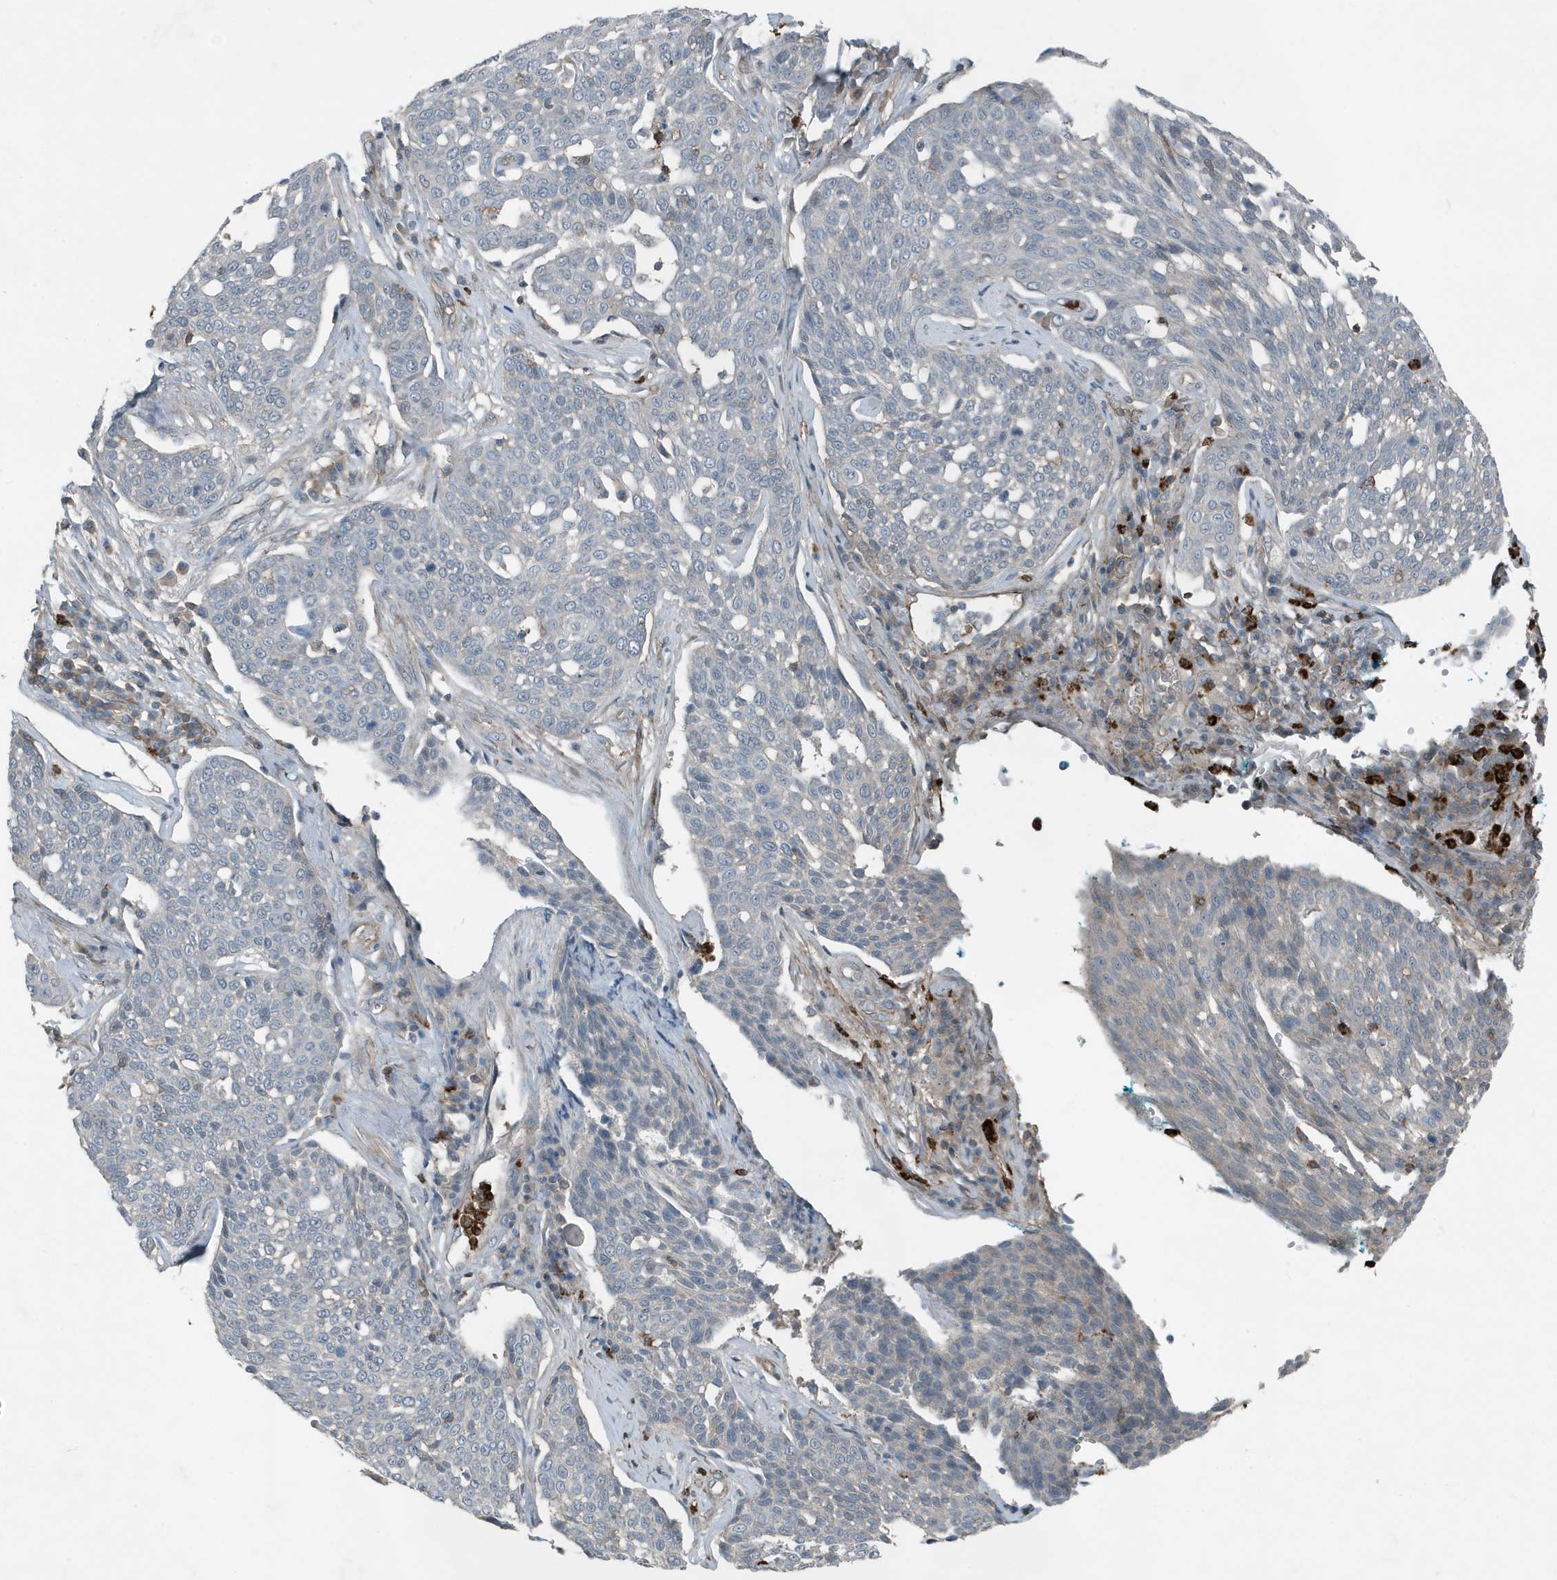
{"staining": {"intensity": "negative", "quantity": "none", "location": "none"}, "tissue": "cervical cancer", "cell_type": "Tumor cells", "image_type": "cancer", "snomed": [{"axis": "morphology", "description": "Squamous cell carcinoma, NOS"}, {"axis": "topography", "description": "Cervix"}], "caption": "An immunohistochemistry (IHC) histopathology image of cervical squamous cell carcinoma is shown. There is no staining in tumor cells of cervical squamous cell carcinoma. The staining is performed using DAB (3,3'-diaminobenzidine) brown chromogen with nuclei counter-stained in using hematoxylin.", "gene": "DAPP1", "patient": {"sex": "female", "age": 34}}